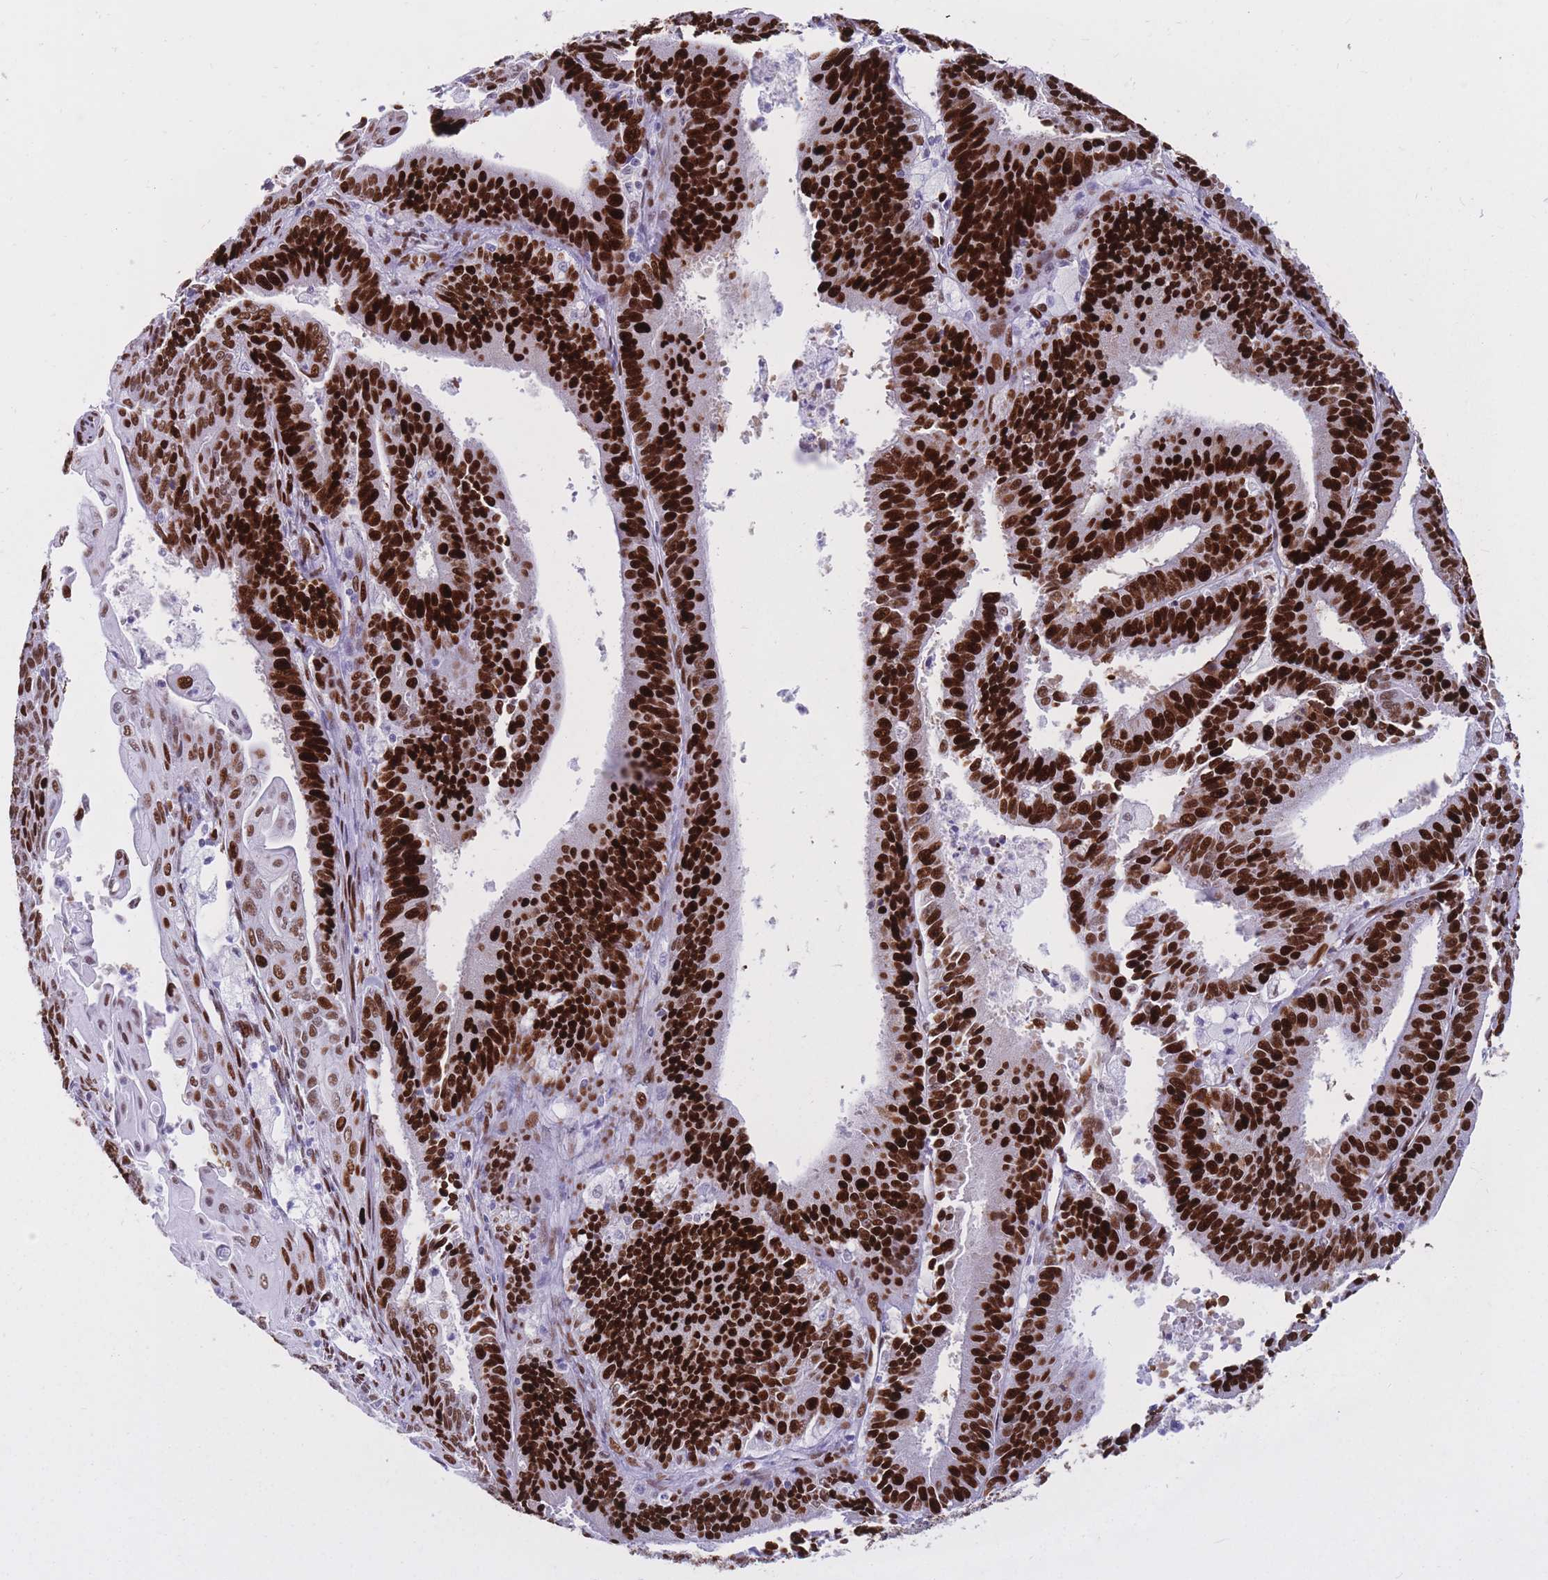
{"staining": {"intensity": "strong", "quantity": ">75%", "location": "nuclear"}, "tissue": "endometrial cancer", "cell_type": "Tumor cells", "image_type": "cancer", "snomed": [{"axis": "morphology", "description": "Adenocarcinoma, NOS"}, {"axis": "topography", "description": "Endometrium"}], "caption": "Immunohistochemical staining of human endometrial cancer (adenocarcinoma) demonstrates high levels of strong nuclear positivity in about >75% of tumor cells.", "gene": "NASP", "patient": {"sex": "female", "age": 73}}